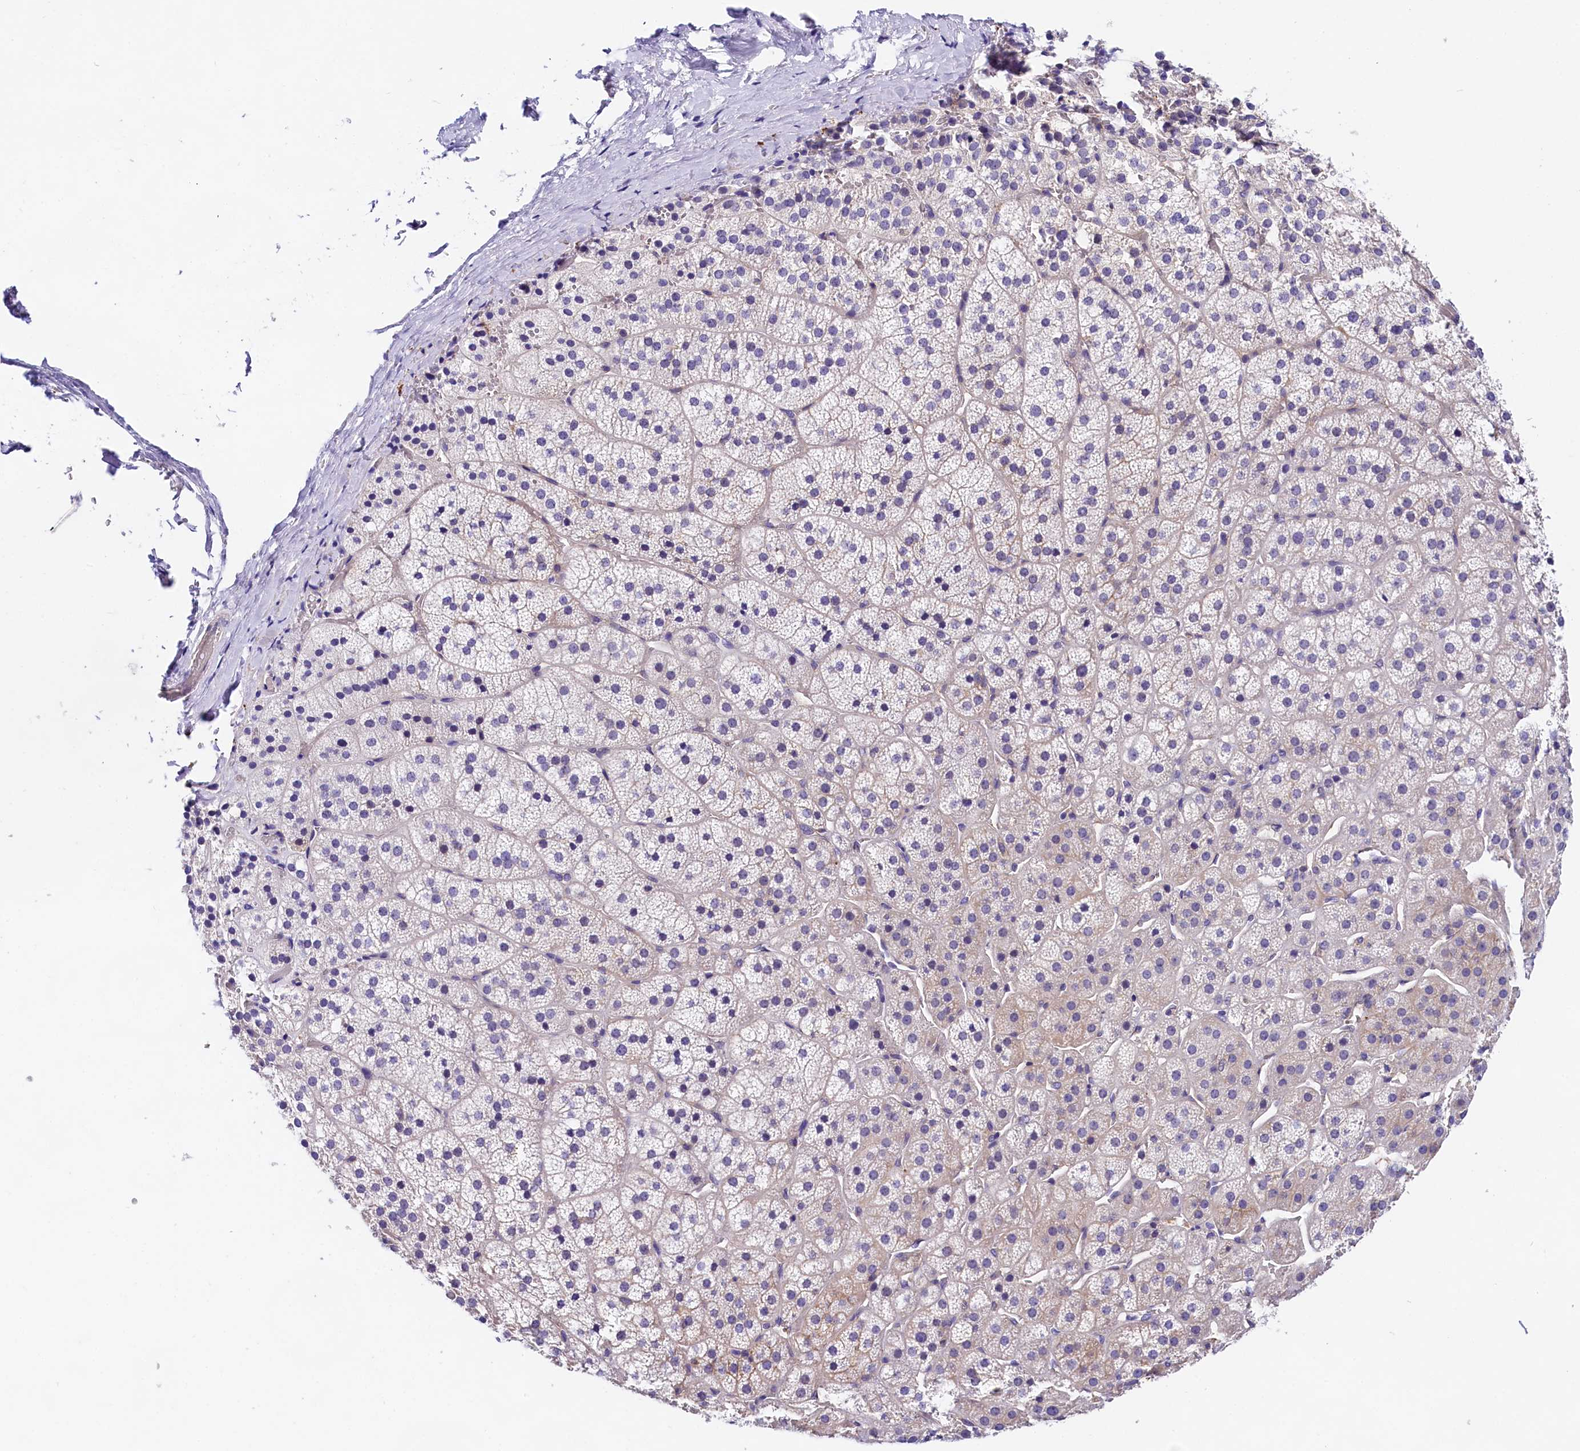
{"staining": {"intensity": "weak", "quantity": "<25%", "location": "cytoplasmic/membranous"}, "tissue": "adrenal gland", "cell_type": "Glandular cells", "image_type": "normal", "snomed": [{"axis": "morphology", "description": "Normal tissue, NOS"}, {"axis": "topography", "description": "Adrenal gland"}], "caption": "Normal adrenal gland was stained to show a protein in brown. There is no significant positivity in glandular cells.", "gene": "OAS3", "patient": {"sex": "female", "age": 44}}